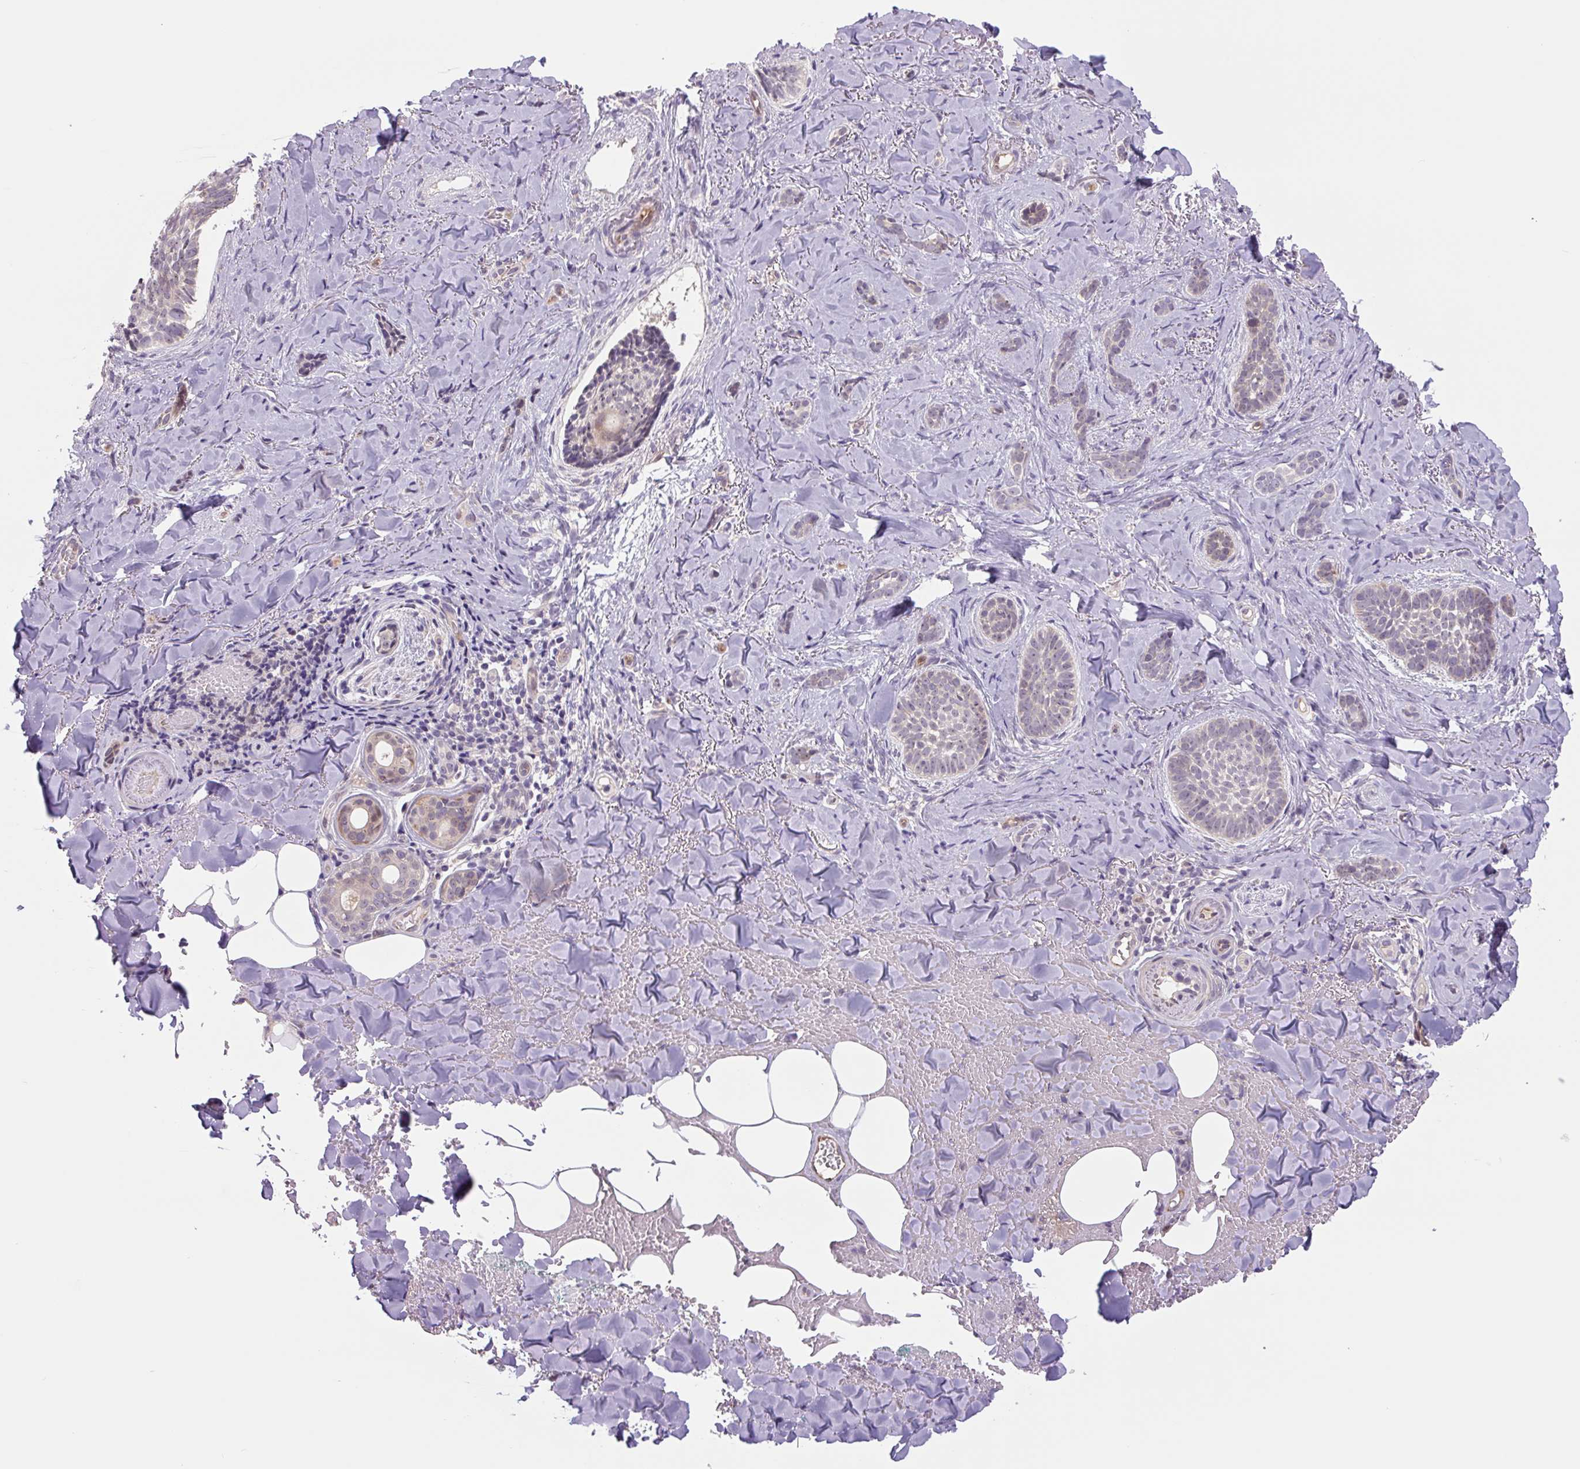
{"staining": {"intensity": "weak", "quantity": "<25%", "location": "cytoplasmic/membranous"}, "tissue": "skin cancer", "cell_type": "Tumor cells", "image_type": "cancer", "snomed": [{"axis": "morphology", "description": "Basal cell carcinoma"}, {"axis": "topography", "description": "Skin"}], "caption": "Immunohistochemical staining of skin basal cell carcinoma demonstrates no significant expression in tumor cells. Nuclei are stained in blue.", "gene": "PLA2G4A", "patient": {"sex": "female", "age": 55}}